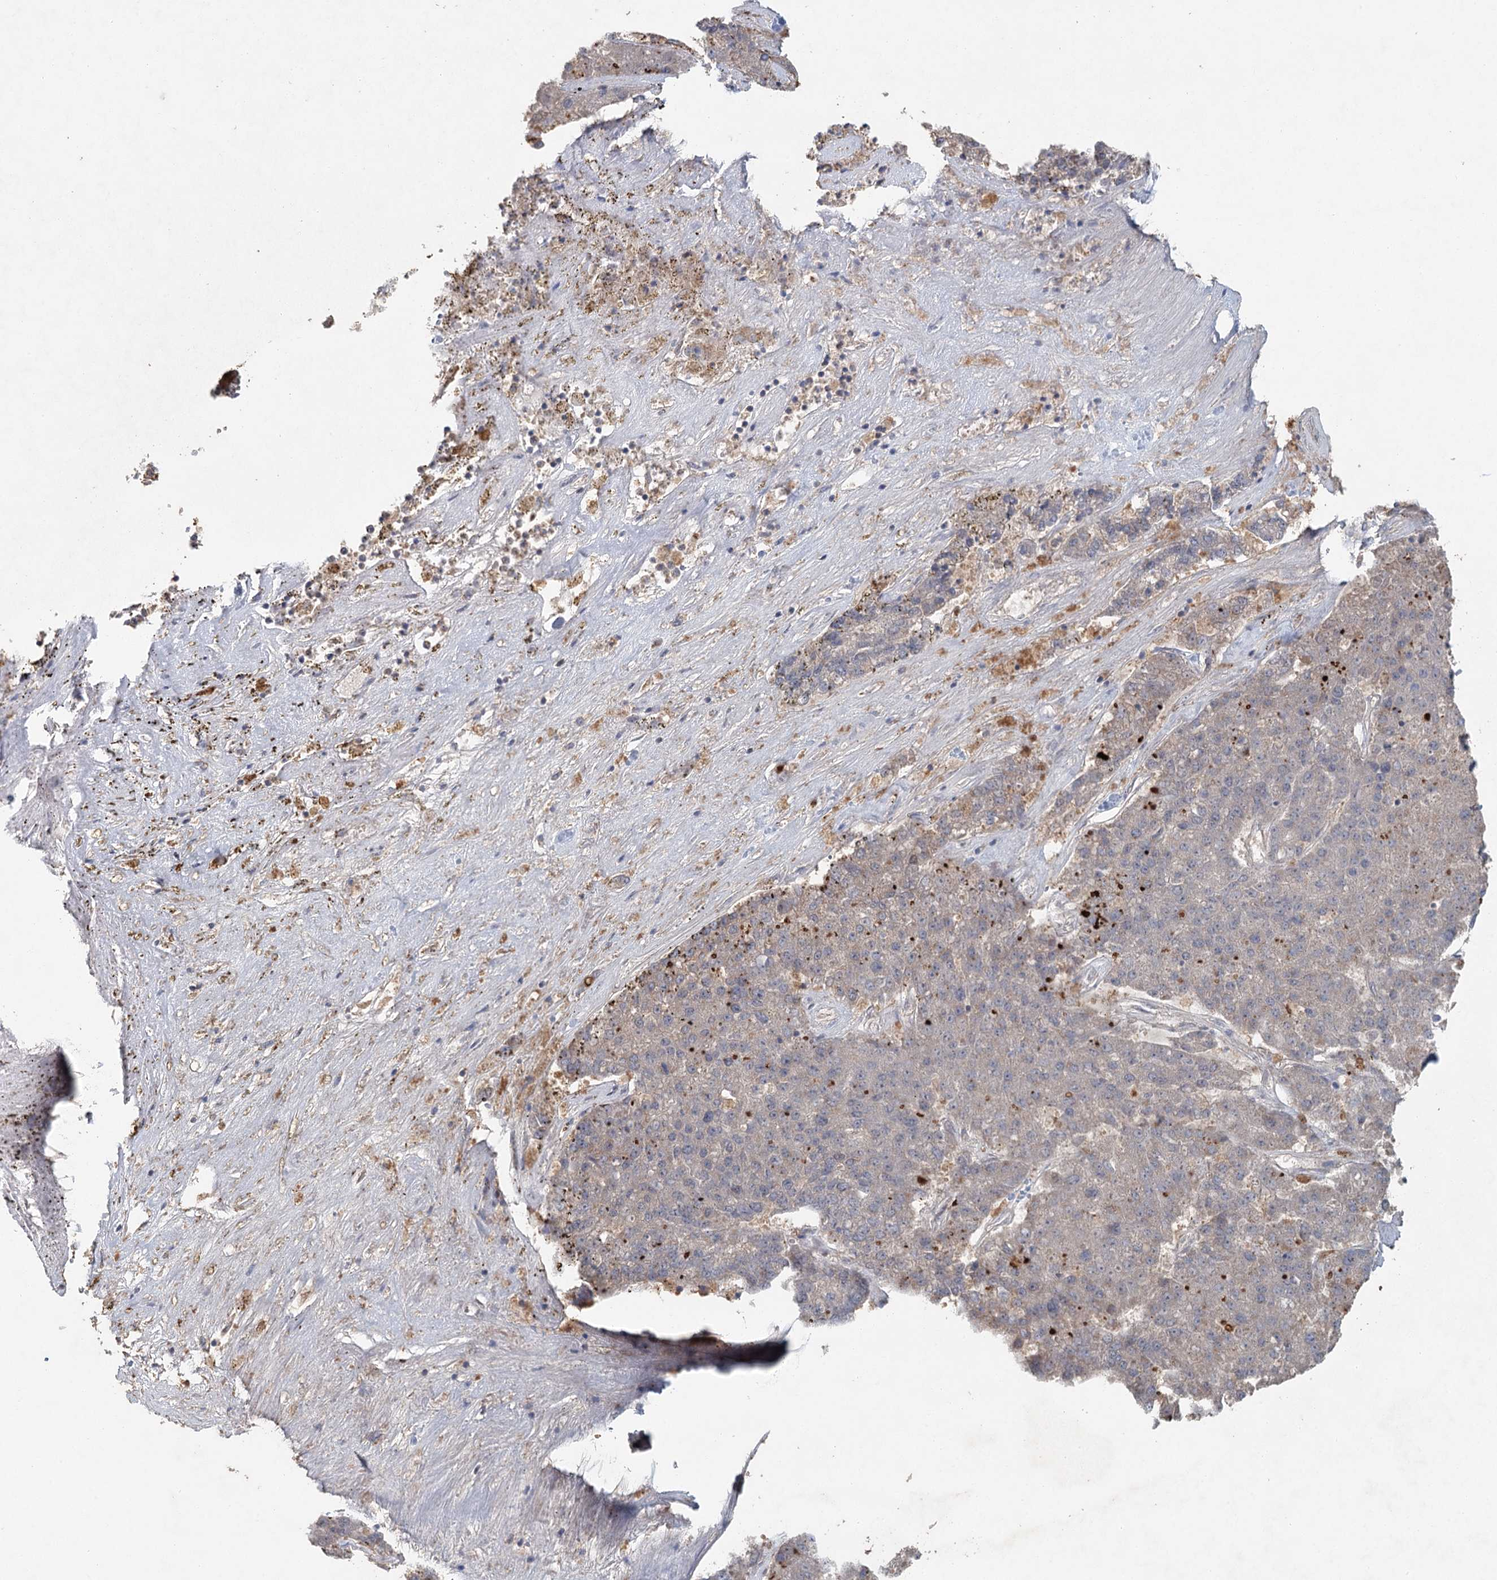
{"staining": {"intensity": "weak", "quantity": "25%-75%", "location": "cytoplasmic/membranous"}, "tissue": "pancreatic cancer", "cell_type": "Tumor cells", "image_type": "cancer", "snomed": [{"axis": "morphology", "description": "Adenocarcinoma, NOS"}, {"axis": "topography", "description": "Pancreas"}], "caption": "Immunohistochemical staining of adenocarcinoma (pancreatic) shows weak cytoplasmic/membranous protein staining in about 25%-75% of tumor cells. (DAB = brown stain, brightfield microscopy at high magnification).", "gene": "ADK", "patient": {"sex": "male", "age": 50}}